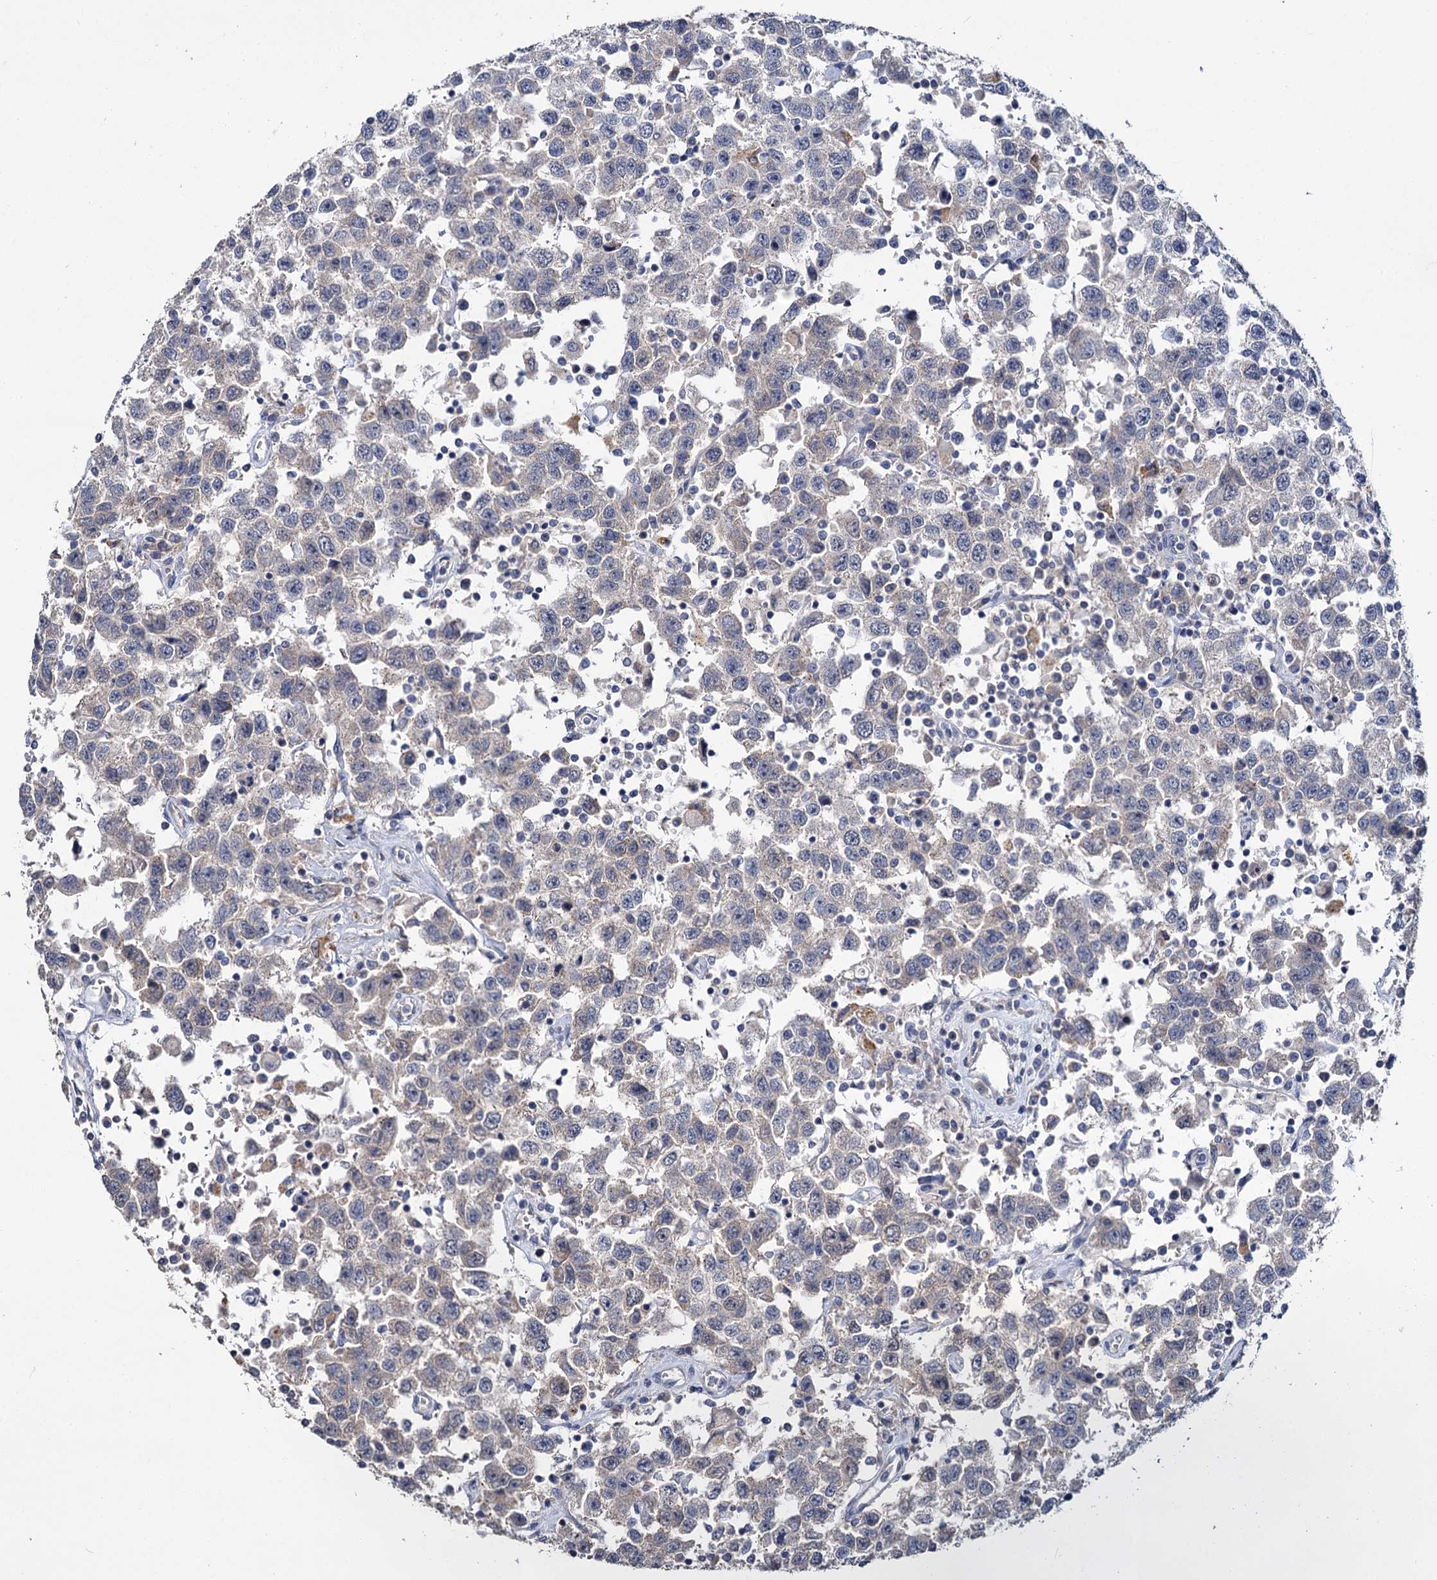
{"staining": {"intensity": "weak", "quantity": "<25%", "location": "cytoplasmic/membranous"}, "tissue": "testis cancer", "cell_type": "Tumor cells", "image_type": "cancer", "snomed": [{"axis": "morphology", "description": "Seminoma, NOS"}, {"axis": "topography", "description": "Testis"}], "caption": "Human testis cancer (seminoma) stained for a protein using immunohistochemistry displays no staining in tumor cells.", "gene": "ATP9A", "patient": {"sex": "male", "age": 41}}